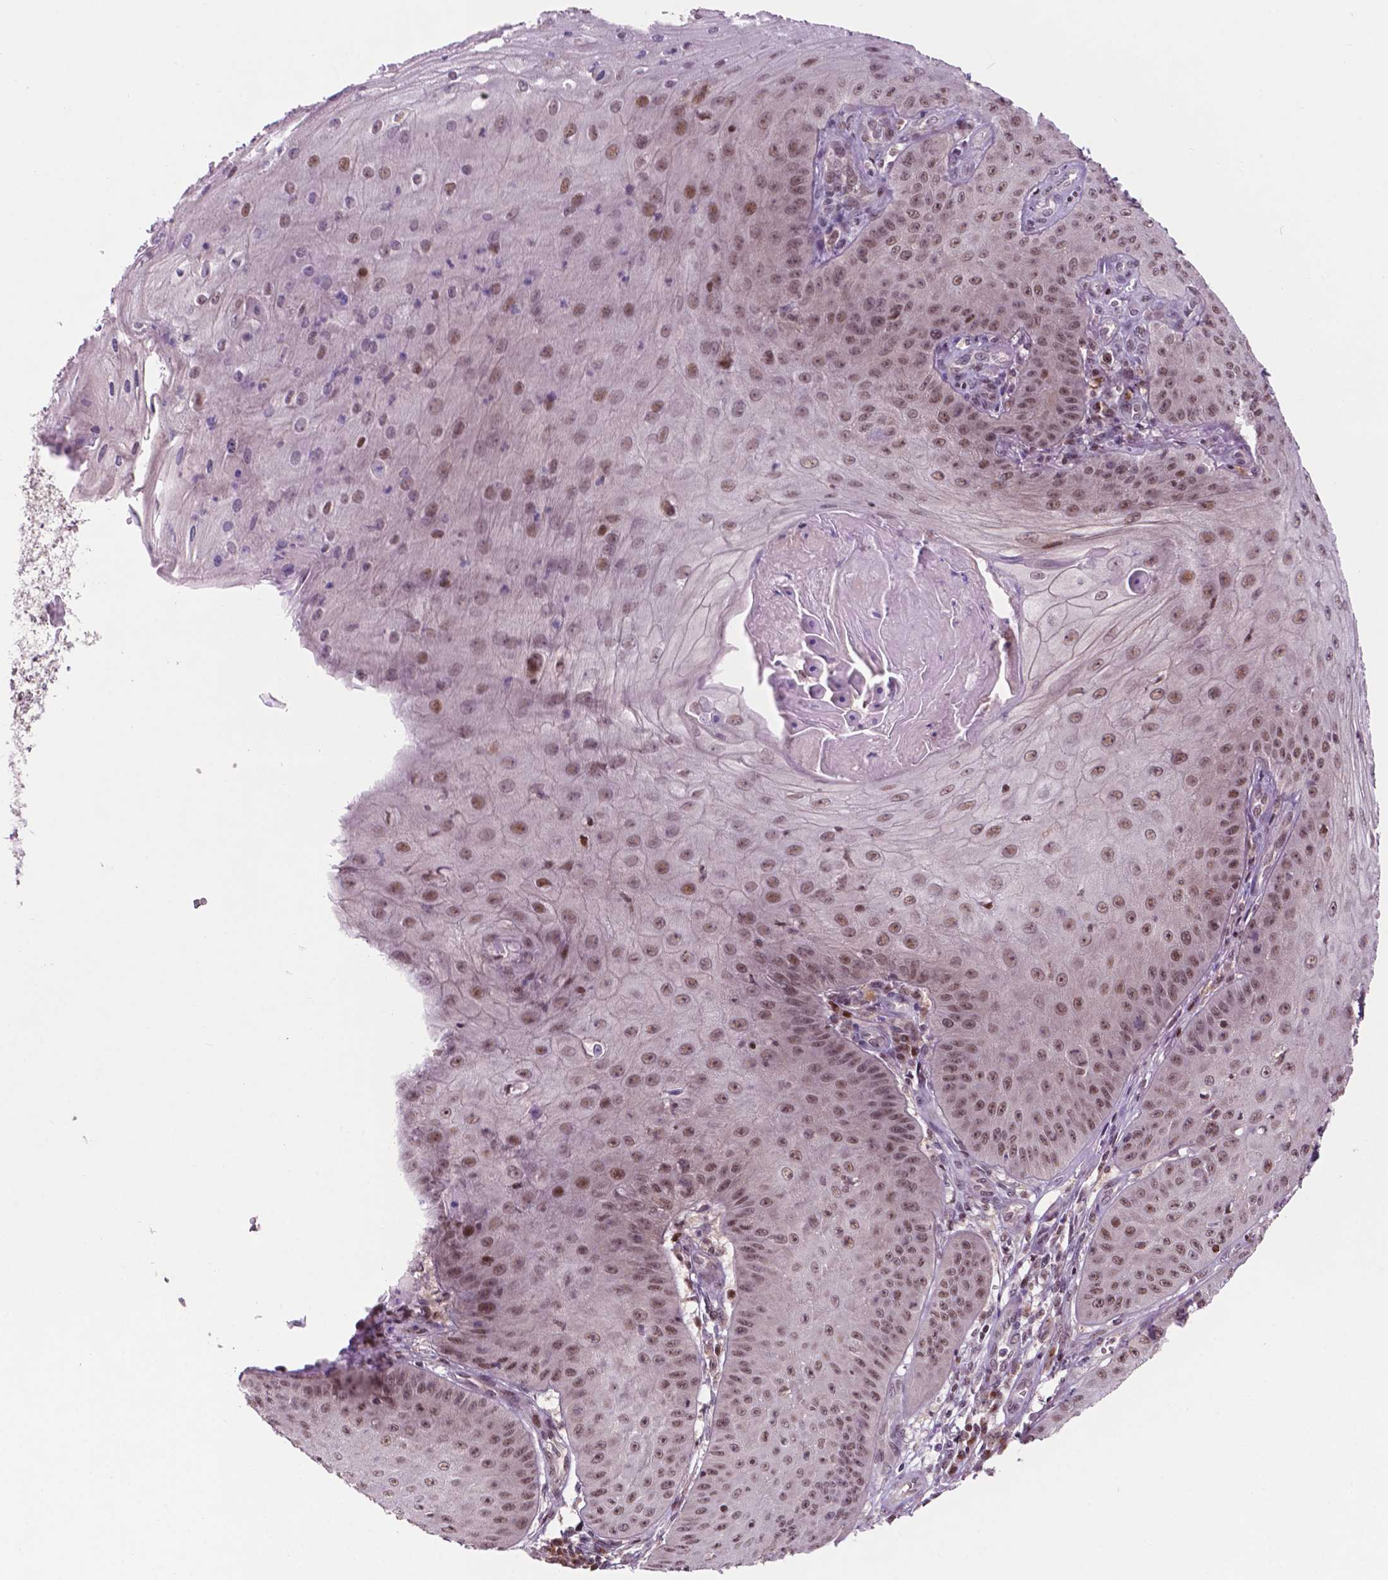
{"staining": {"intensity": "moderate", "quantity": ">75%", "location": "nuclear"}, "tissue": "skin cancer", "cell_type": "Tumor cells", "image_type": "cancer", "snomed": [{"axis": "morphology", "description": "Squamous cell carcinoma, NOS"}, {"axis": "topography", "description": "Skin"}], "caption": "Tumor cells show moderate nuclear expression in about >75% of cells in skin squamous cell carcinoma.", "gene": "PER2", "patient": {"sex": "male", "age": 70}}